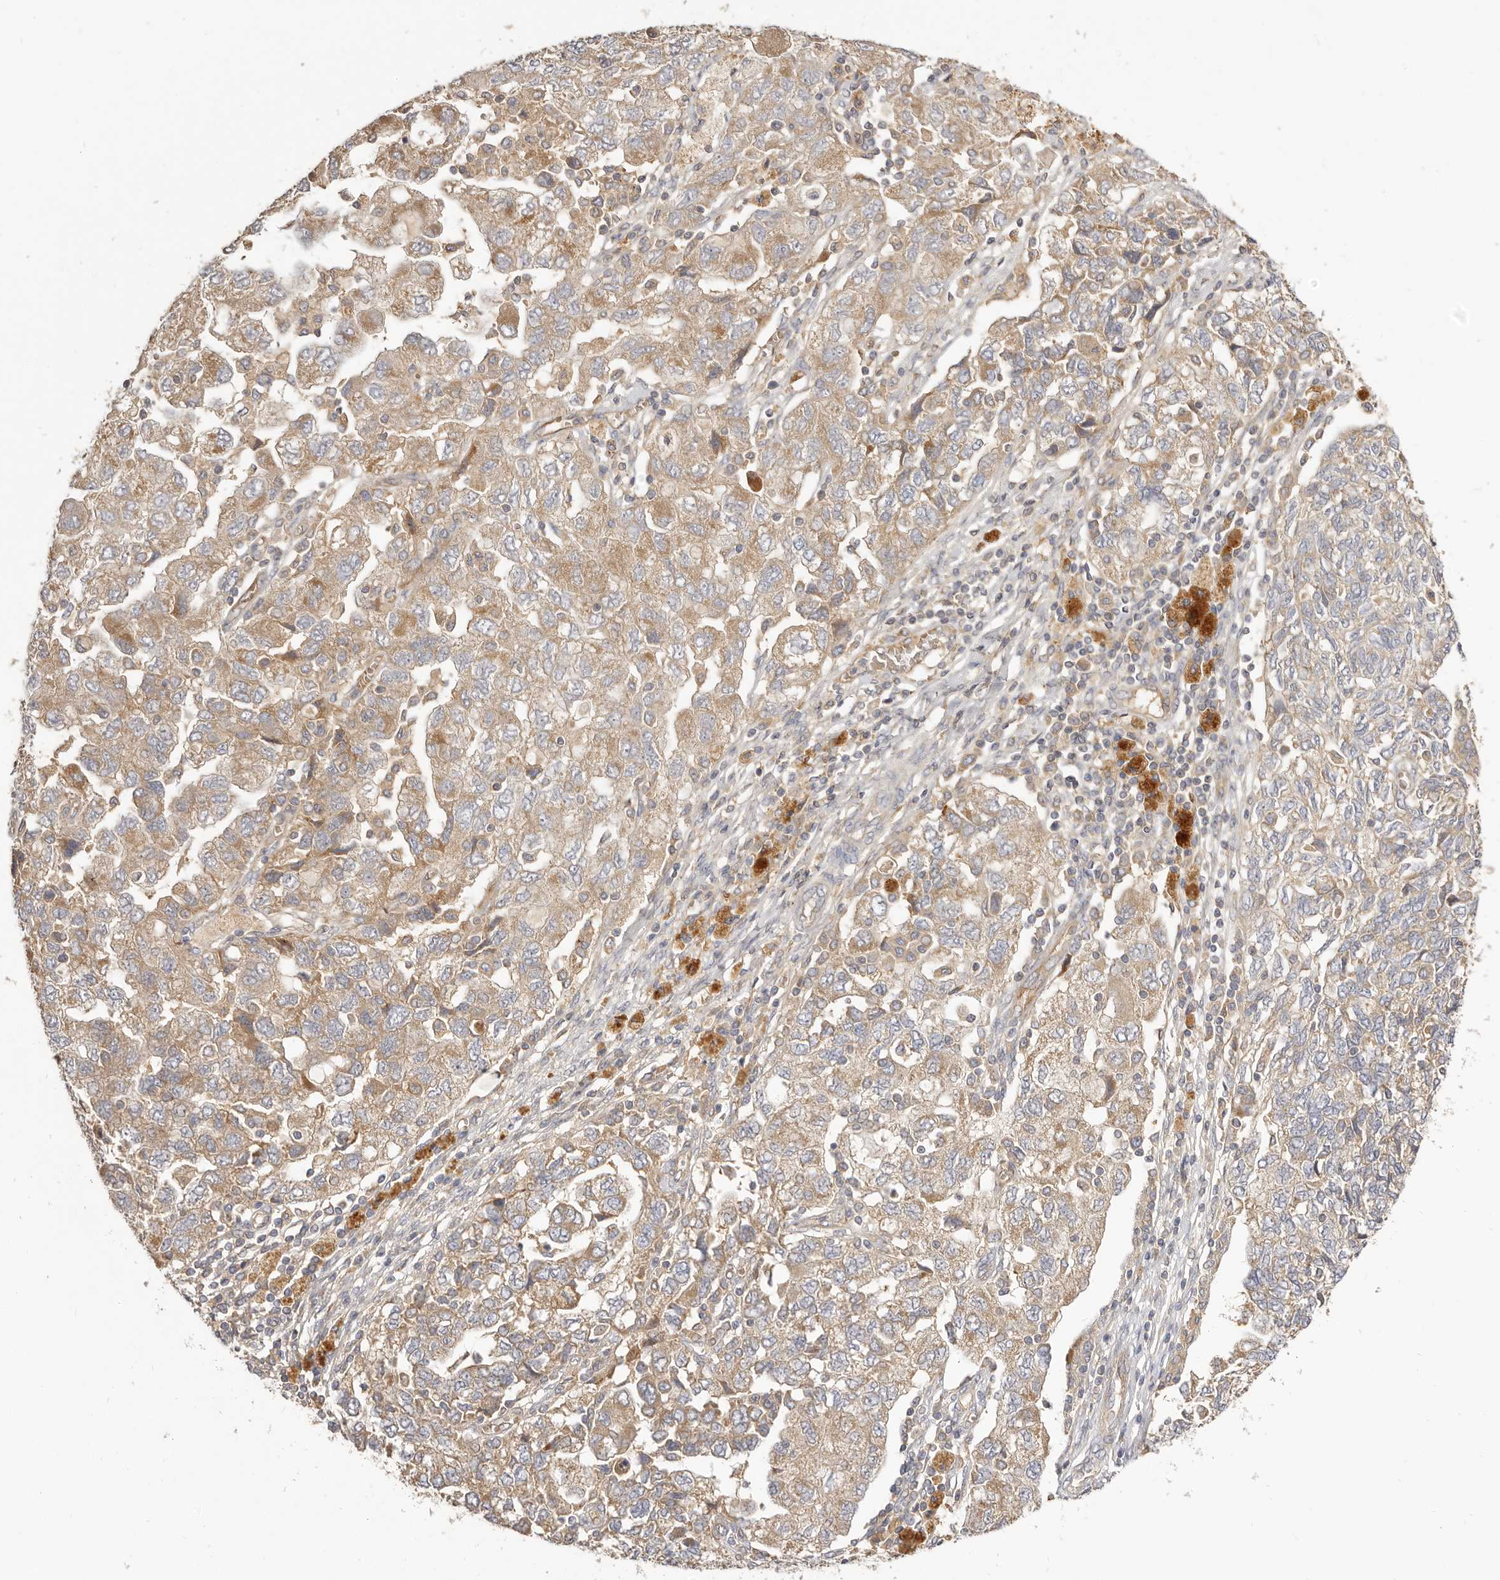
{"staining": {"intensity": "moderate", "quantity": ">75%", "location": "cytoplasmic/membranous"}, "tissue": "ovarian cancer", "cell_type": "Tumor cells", "image_type": "cancer", "snomed": [{"axis": "morphology", "description": "Carcinoma, NOS"}, {"axis": "morphology", "description": "Cystadenocarcinoma, serous, NOS"}, {"axis": "topography", "description": "Ovary"}], "caption": "The micrograph reveals a brown stain indicating the presence of a protein in the cytoplasmic/membranous of tumor cells in serous cystadenocarcinoma (ovarian). (Brightfield microscopy of DAB IHC at high magnification).", "gene": "ADAMTS9", "patient": {"sex": "female", "age": 69}}